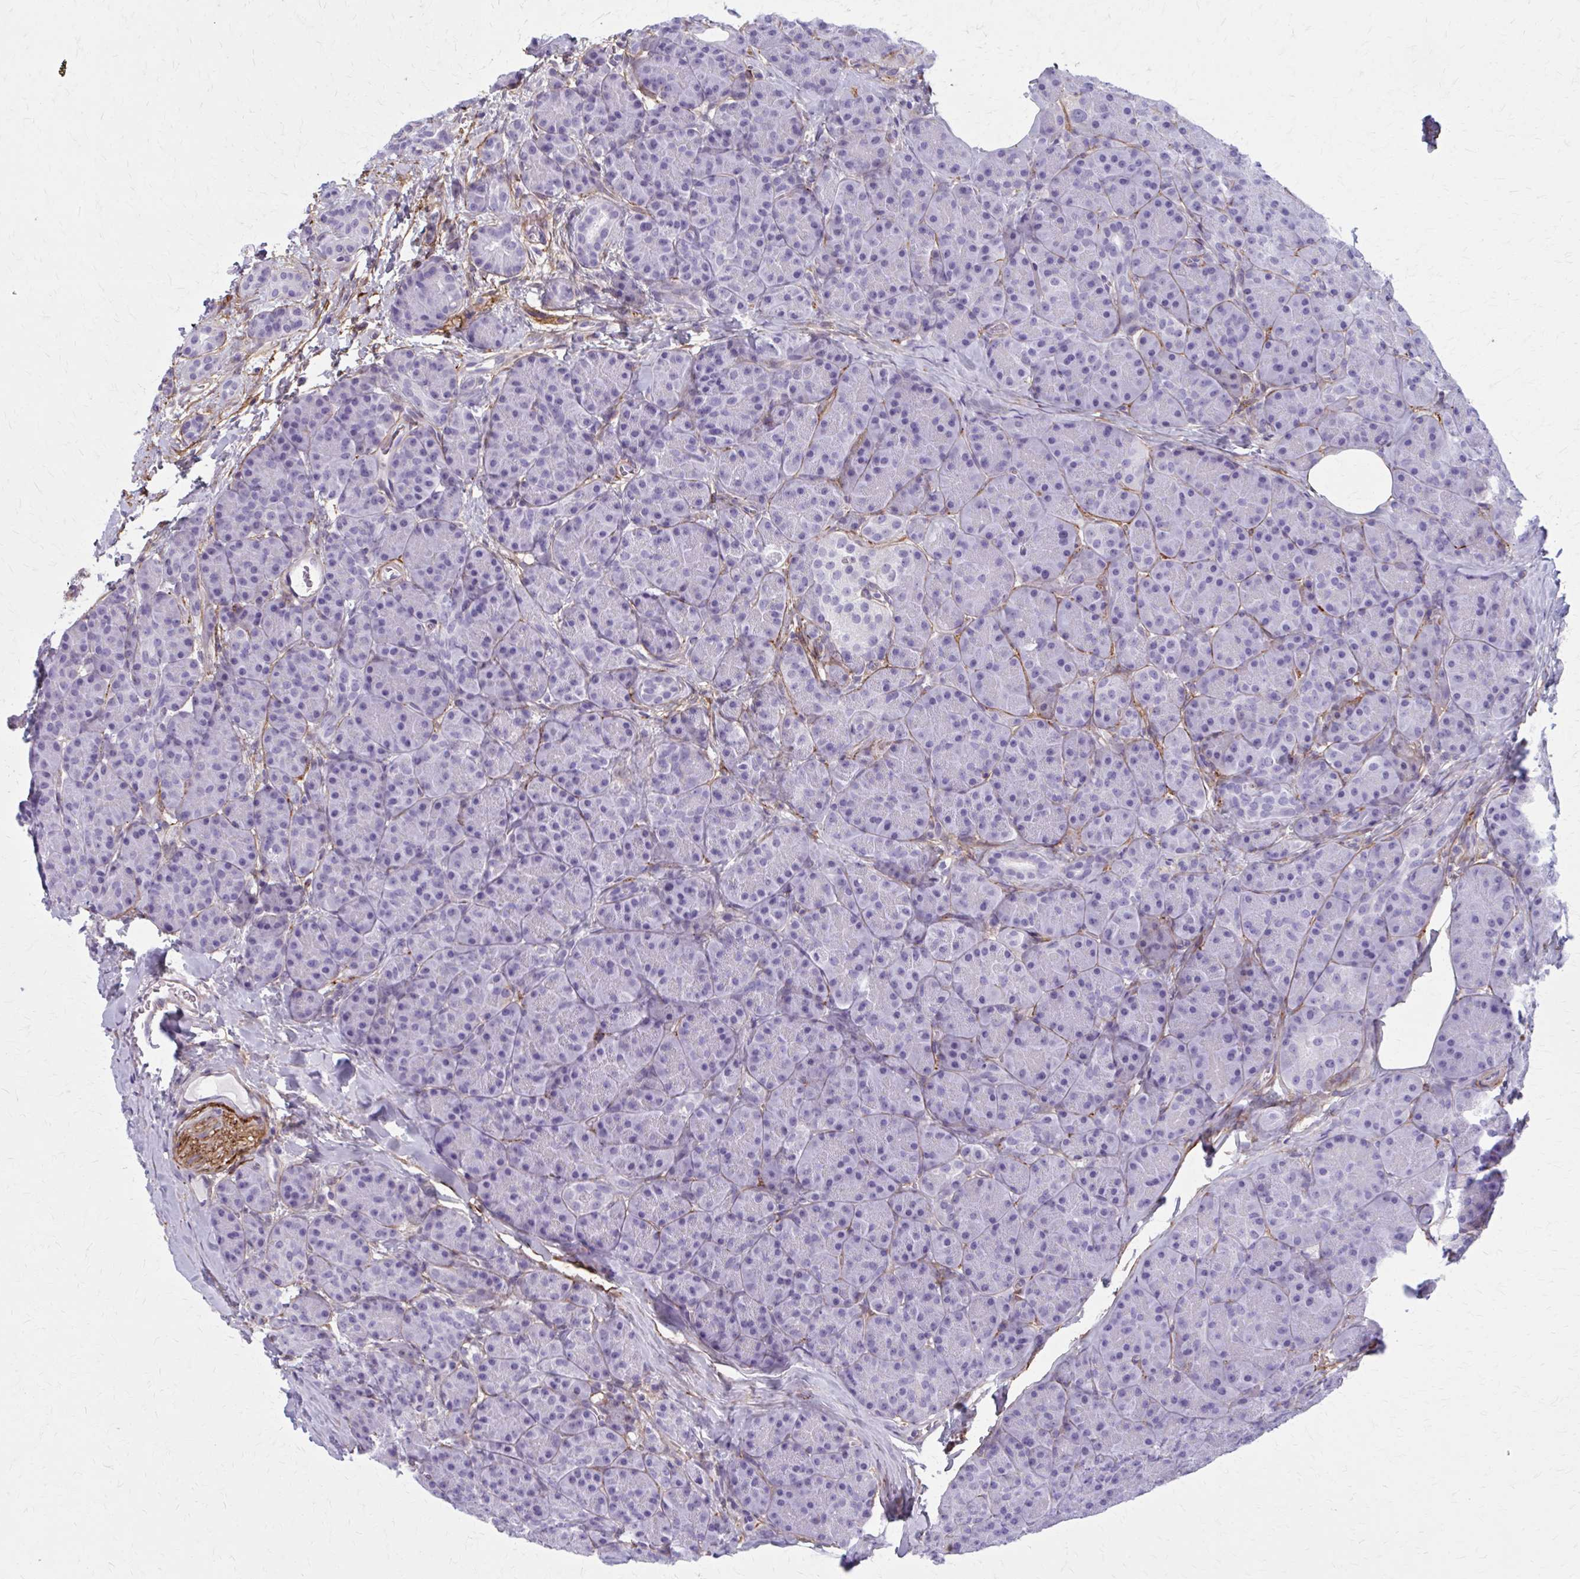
{"staining": {"intensity": "negative", "quantity": "none", "location": "none"}, "tissue": "pancreas", "cell_type": "Exocrine glandular cells", "image_type": "normal", "snomed": [{"axis": "morphology", "description": "Normal tissue, NOS"}, {"axis": "topography", "description": "Pancreas"}], "caption": "Exocrine glandular cells are negative for brown protein staining in normal pancreas. (Immunohistochemistry (ihc), brightfield microscopy, high magnification).", "gene": "AKAP12", "patient": {"sex": "male", "age": 57}}